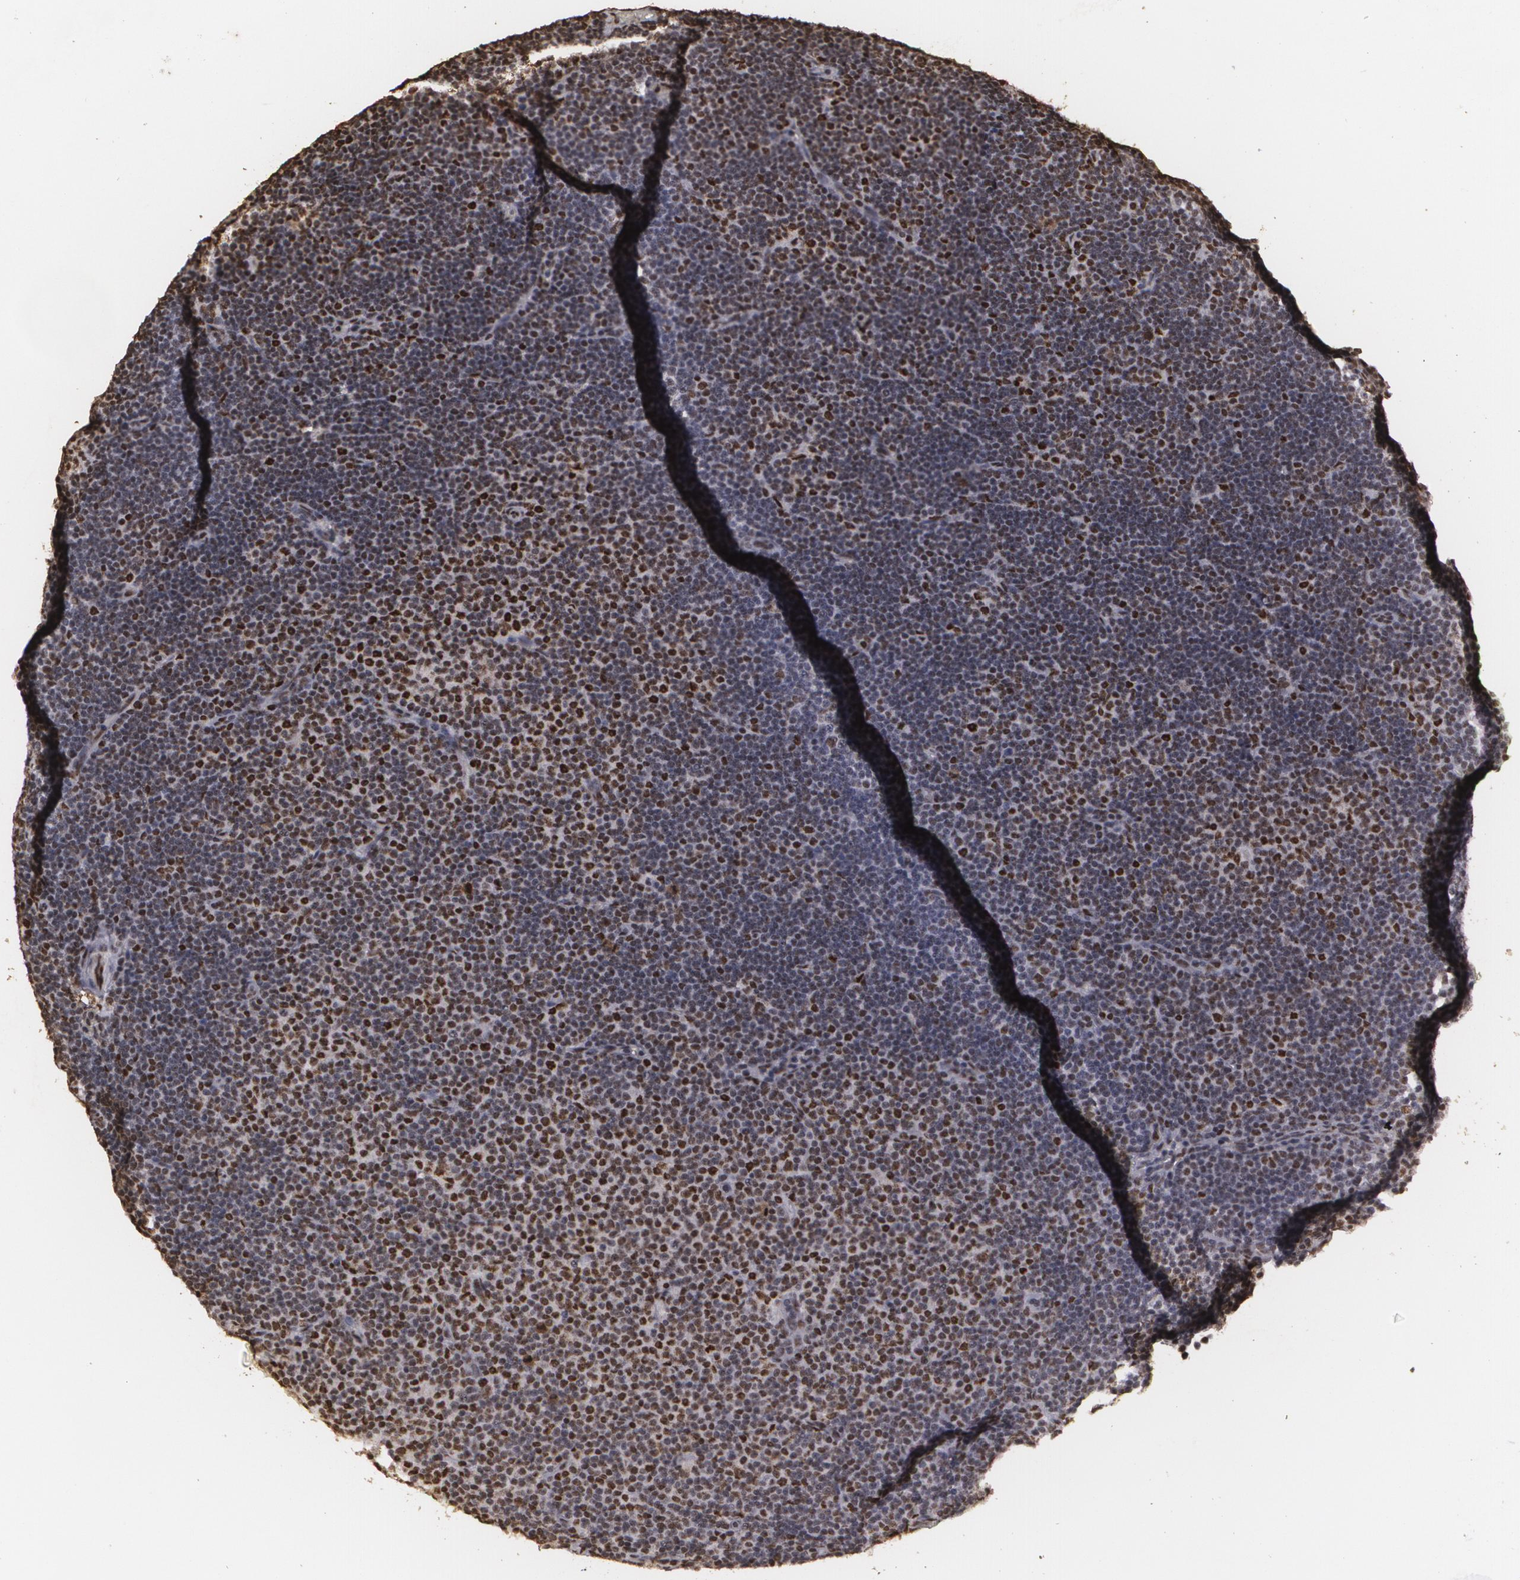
{"staining": {"intensity": "strong", "quantity": "25%-75%", "location": "nuclear"}, "tissue": "lymphoma", "cell_type": "Tumor cells", "image_type": "cancer", "snomed": [{"axis": "morphology", "description": "Malignant lymphoma, non-Hodgkin's type, Low grade"}, {"axis": "topography", "description": "Lymph node"}], "caption": "DAB immunohistochemical staining of low-grade malignant lymphoma, non-Hodgkin's type shows strong nuclear protein staining in about 25%-75% of tumor cells.", "gene": "RCOR1", "patient": {"sex": "male", "age": 57}}